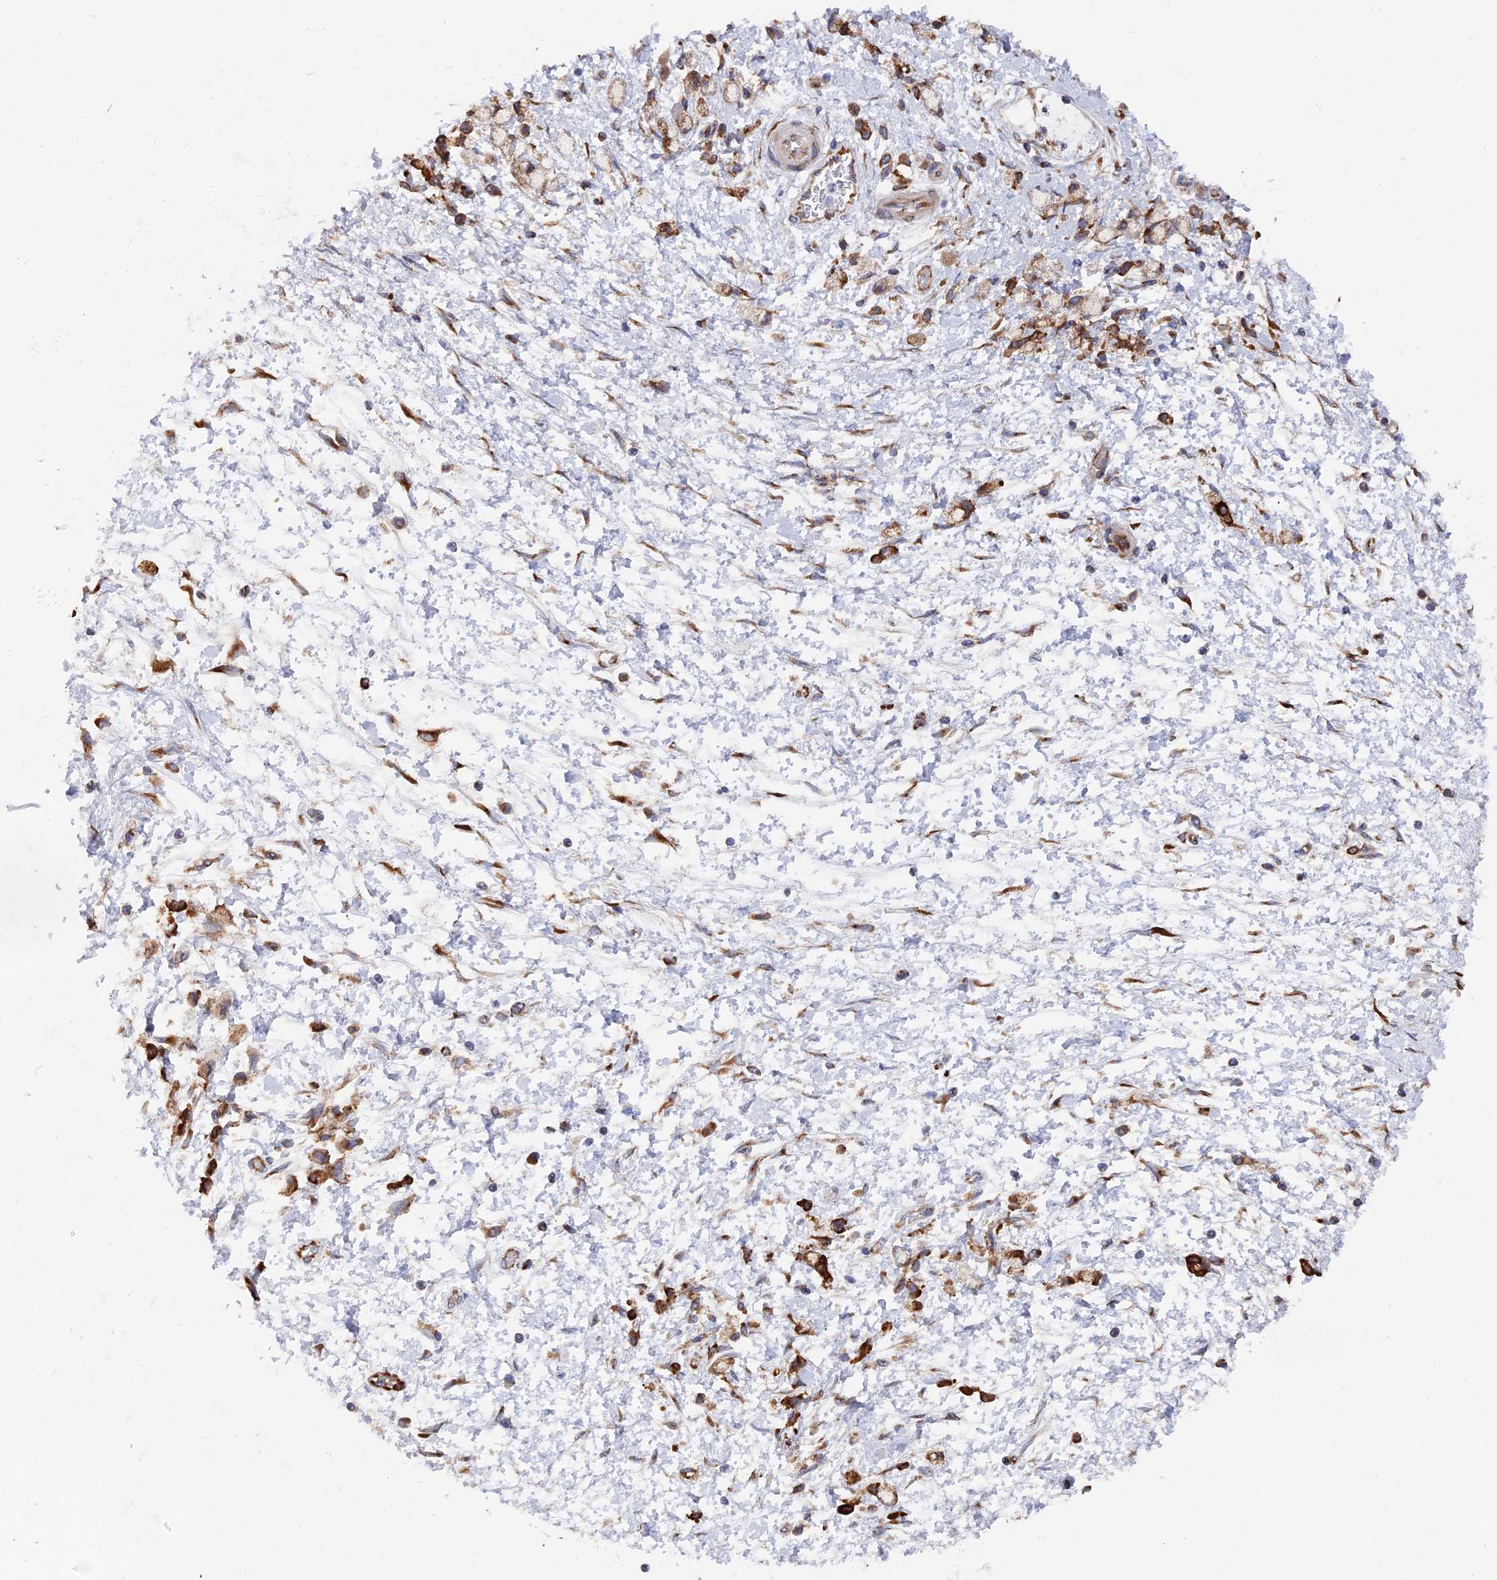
{"staining": {"intensity": "strong", "quantity": "<25%", "location": "cytoplasmic/membranous"}, "tissue": "stomach cancer", "cell_type": "Tumor cells", "image_type": "cancer", "snomed": [{"axis": "morphology", "description": "Adenocarcinoma, NOS"}, {"axis": "topography", "description": "Stomach"}], "caption": "A micrograph showing strong cytoplasmic/membranous staining in approximately <25% of tumor cells in stomach adenocarcinoma, as visualized by brown immunohistochemical staining.", "gene": "YBX1", "patient": {"sex": "female", "age": 60}}